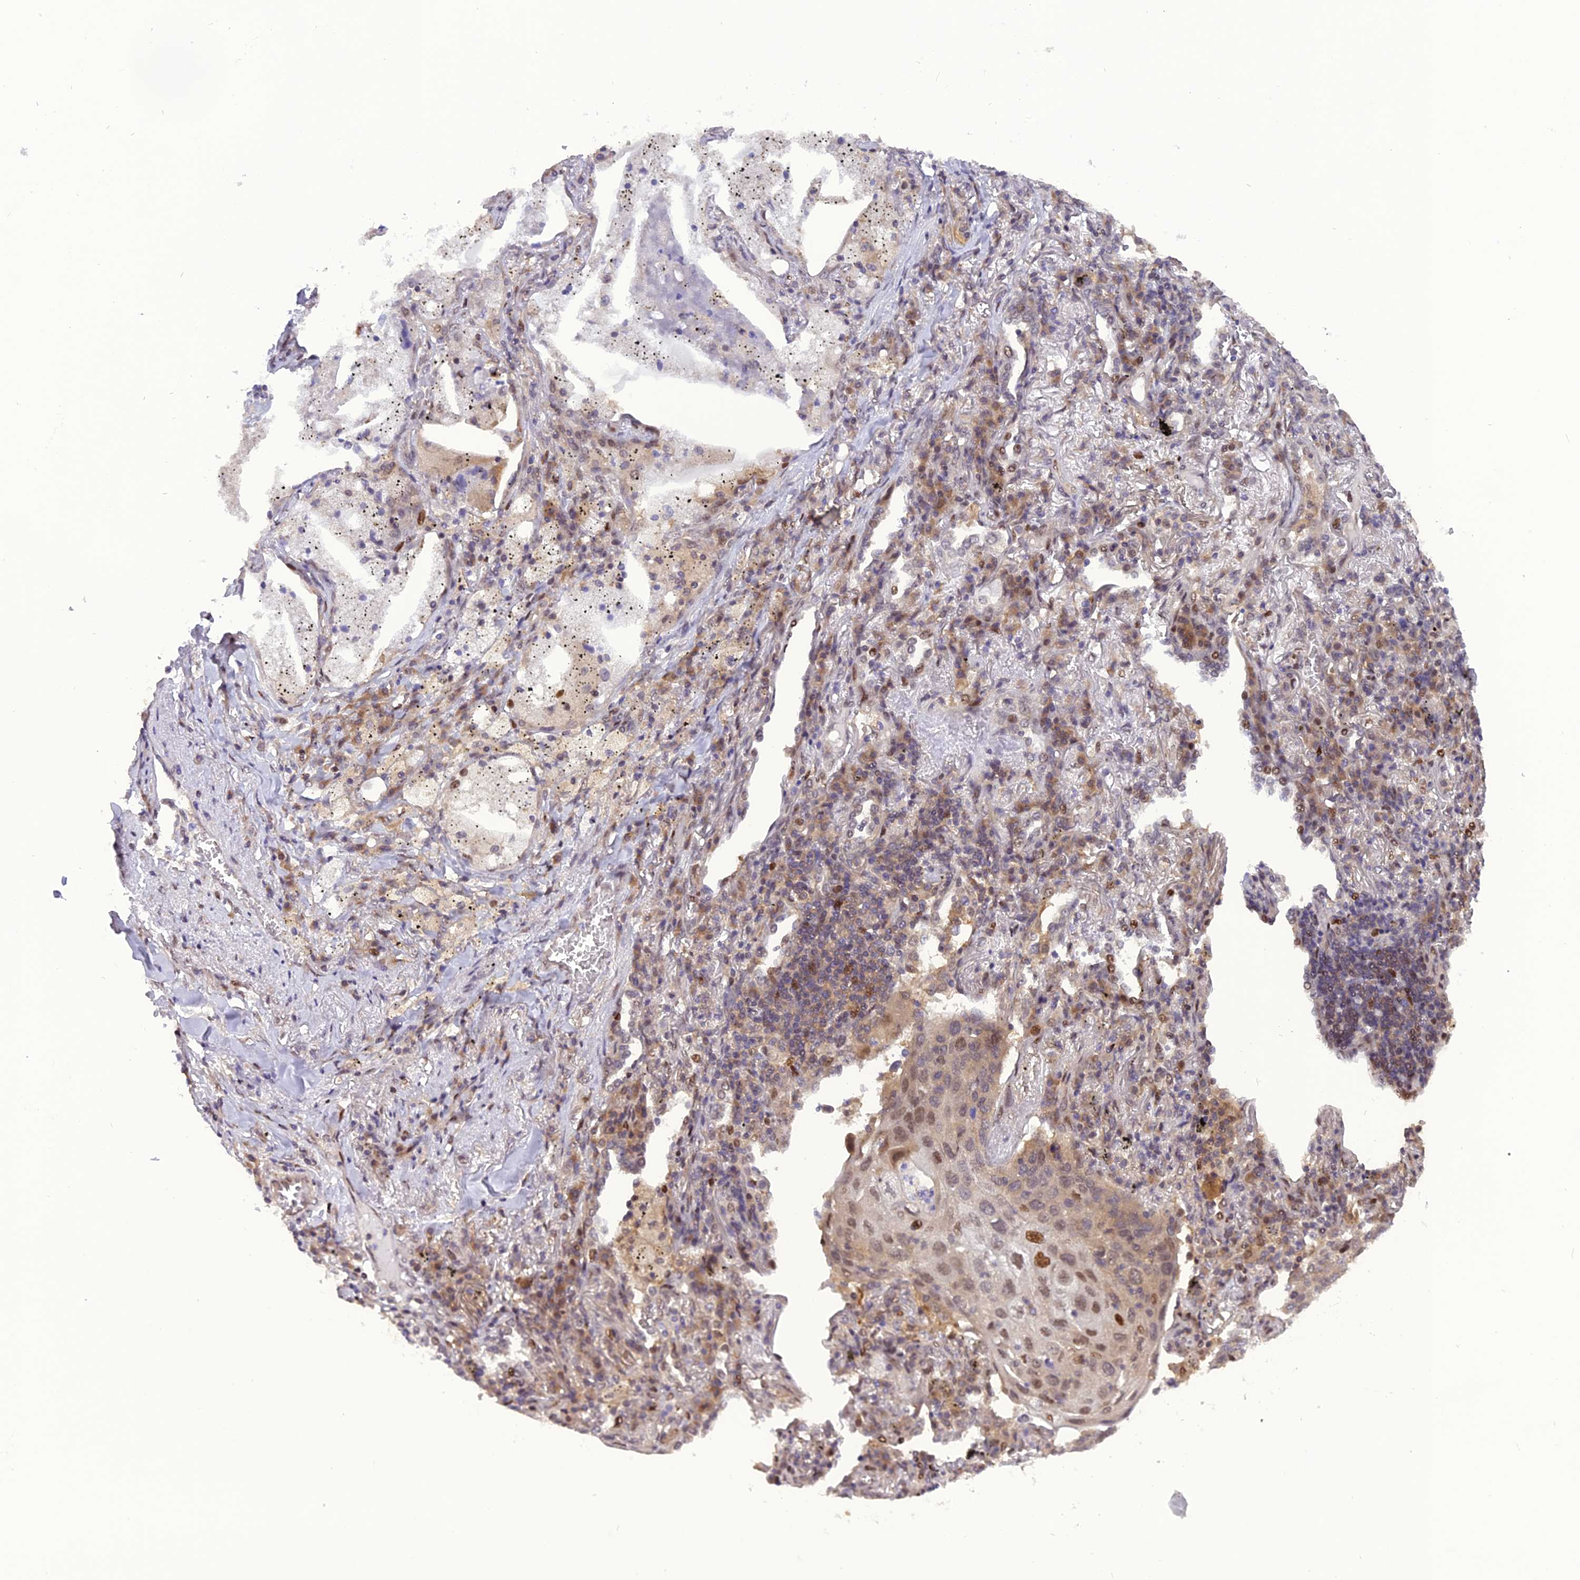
{"staining": {"intensity": "weak", "quantity": "25%-75%", "location": "nuclear"}, "tissue": "lung cancer", "cell_type": "Tumor cells", "image_type": "cancer", "snomed": [{"axis": "morphology", "description": "Squamous cell carcinoma, NOS"}, {"axis": "topography", "description": "Lung"}], "caption": "There is low levels of weak nuclear expression in tumor cells of squamous cell carcinoma (lung), as demonstrated by immunohistochemical staining (brown color).", "gene": "RABGGTA", "patient": {"sex": "female", "age": 63}}